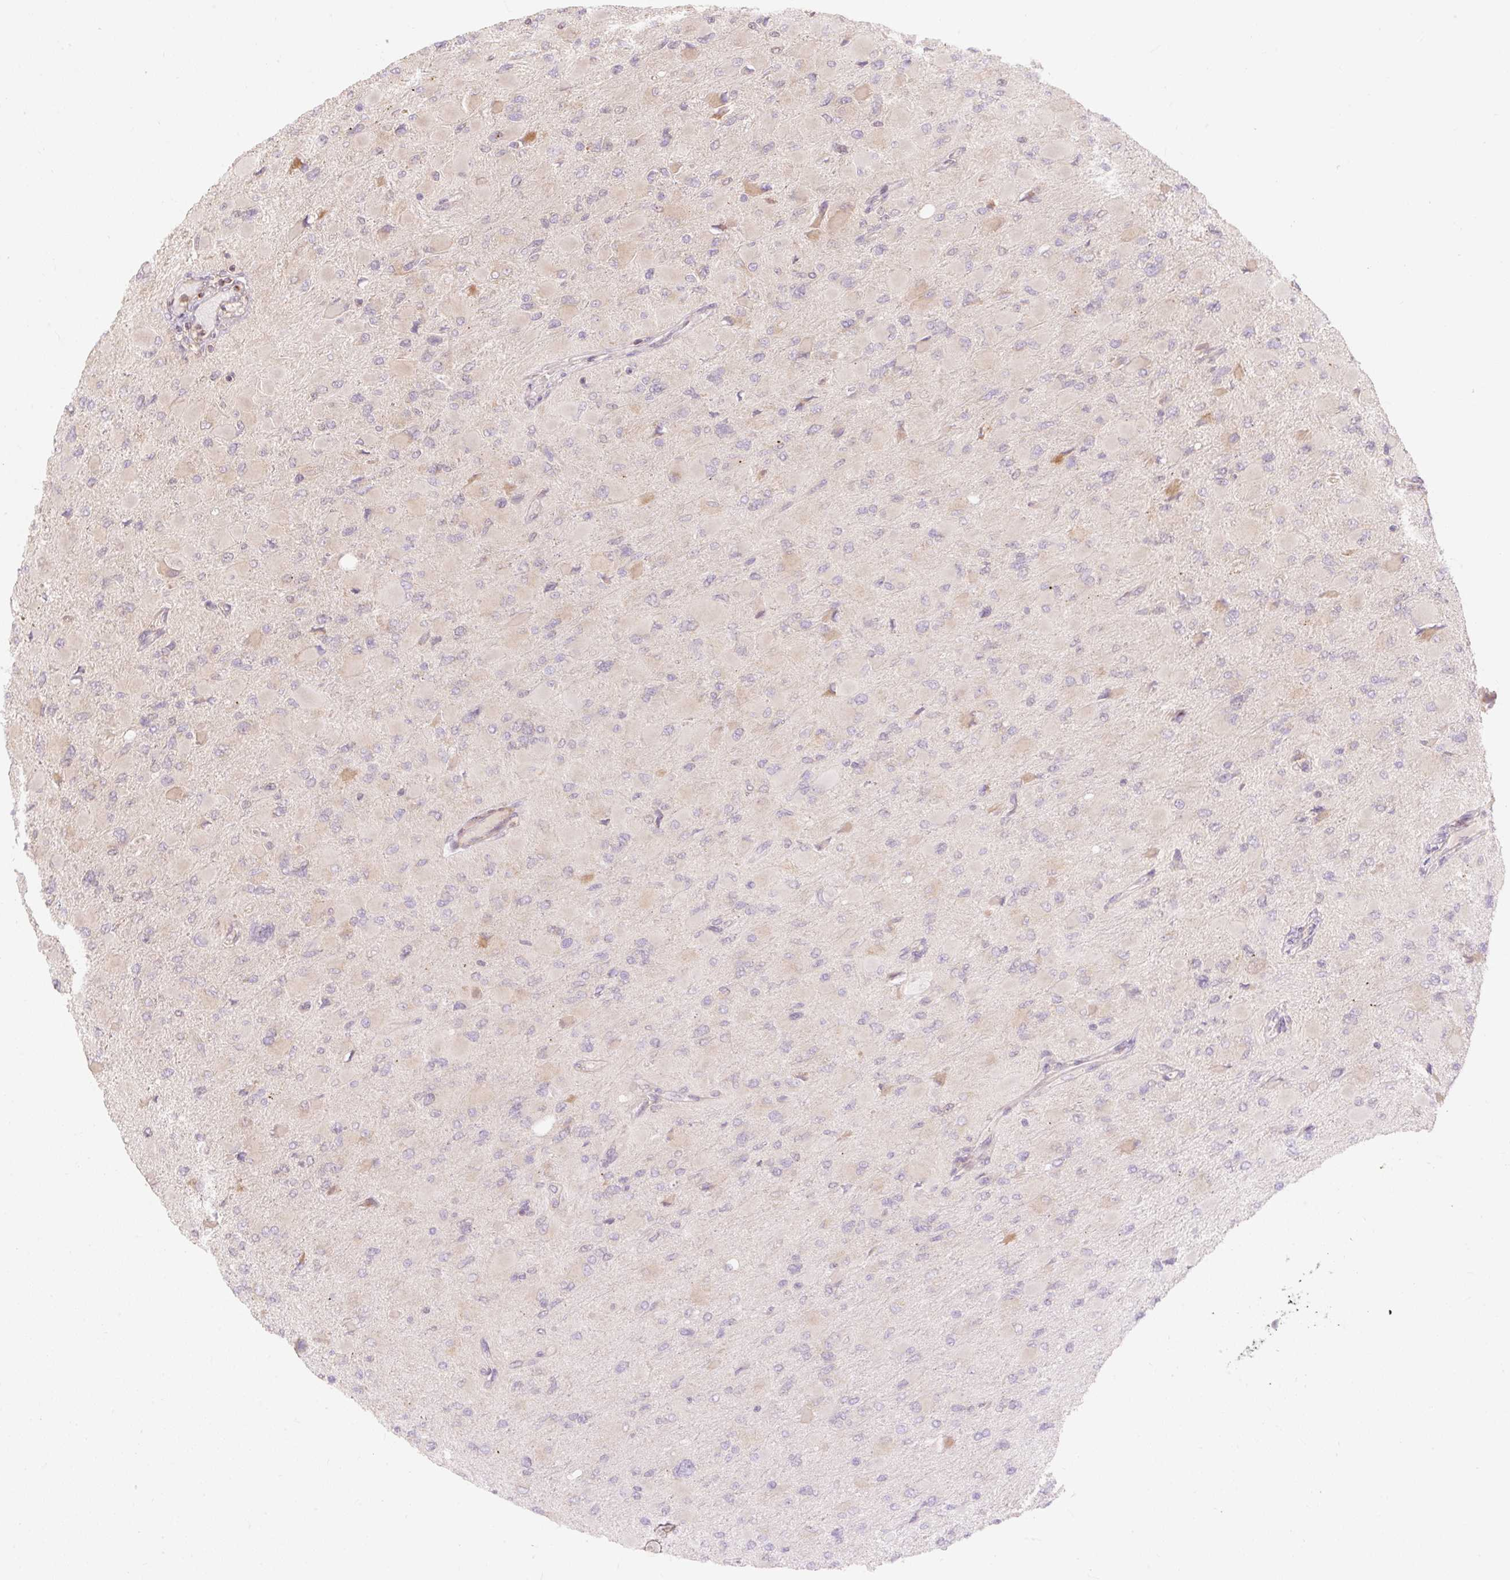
{"staining": {"intensity": "weak", "quantity": "<25%", "location": "cytoplasmic/membranous"}, "tissue": "glioma", "cell_type": "Tumor cells", "image_type": "cancer", "snomed": [{"axis": "morphology", "description": "Glioma, malignant, High grade"}, {"axis": "topography", "description": "Cerebral cortex"}], "caption": "Tumor cells show no significant staining in malignant high-grade glioma.", "gene": "EMC10", "patient": {"sex": "female", "age": 36}}